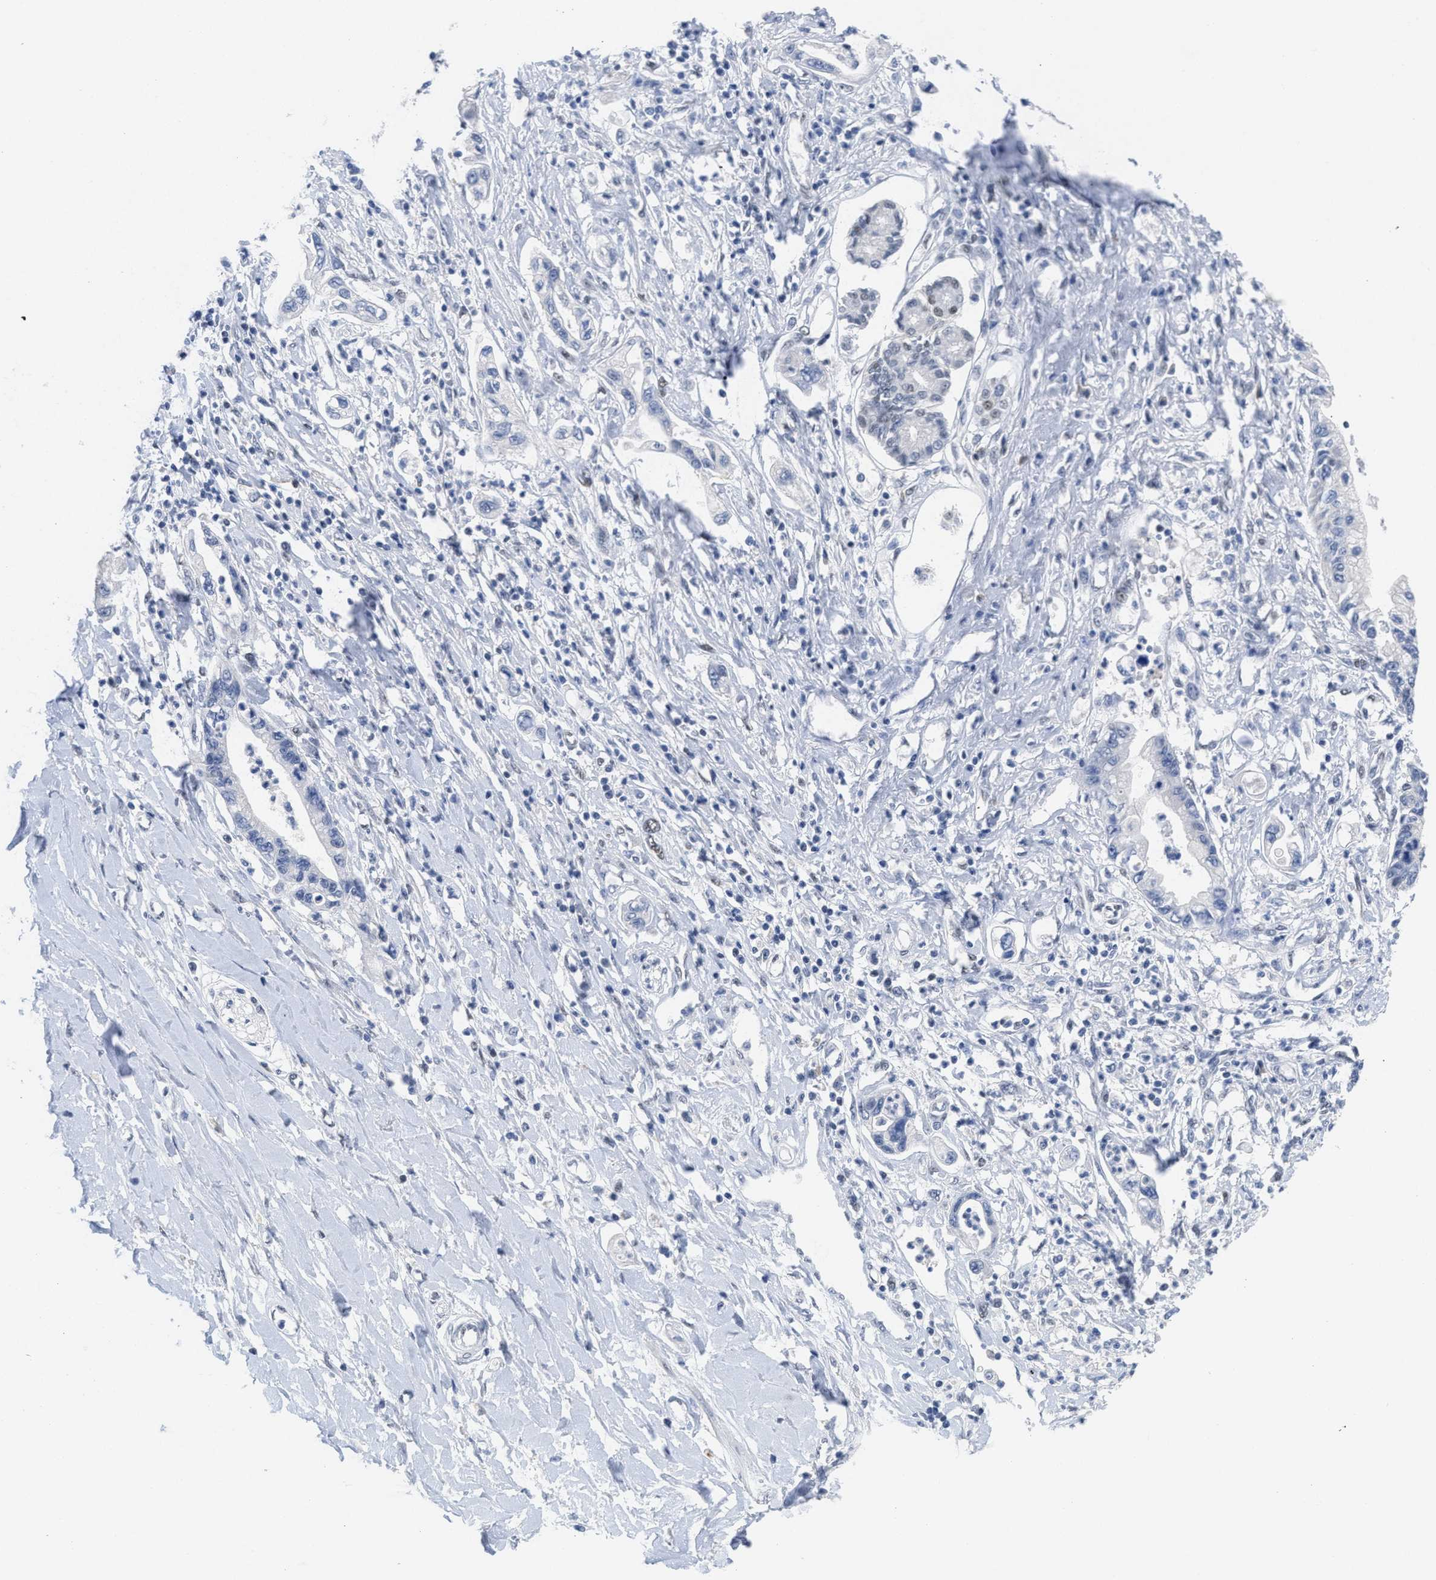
{"staining": {"intensity": "weak", "quantity": "<25%", "location": "nuclear"}, "tissue": "pancreatic cancer", "cell_type": "Tumor cells", "image_type": "cancer", "snomed": [{"axis": "morphology", "description": "Adenocarcinoma, NOS"}, {"axis": "topography", "description": "Pancreas"}], "caption": "This is an immunohistochemistry histopathology image of human pancreatic adenocarcinoma. There is no positivity in tumor cells.", "gene": "GGNBP2", "patient": {"sex": "male", "age": 56}}